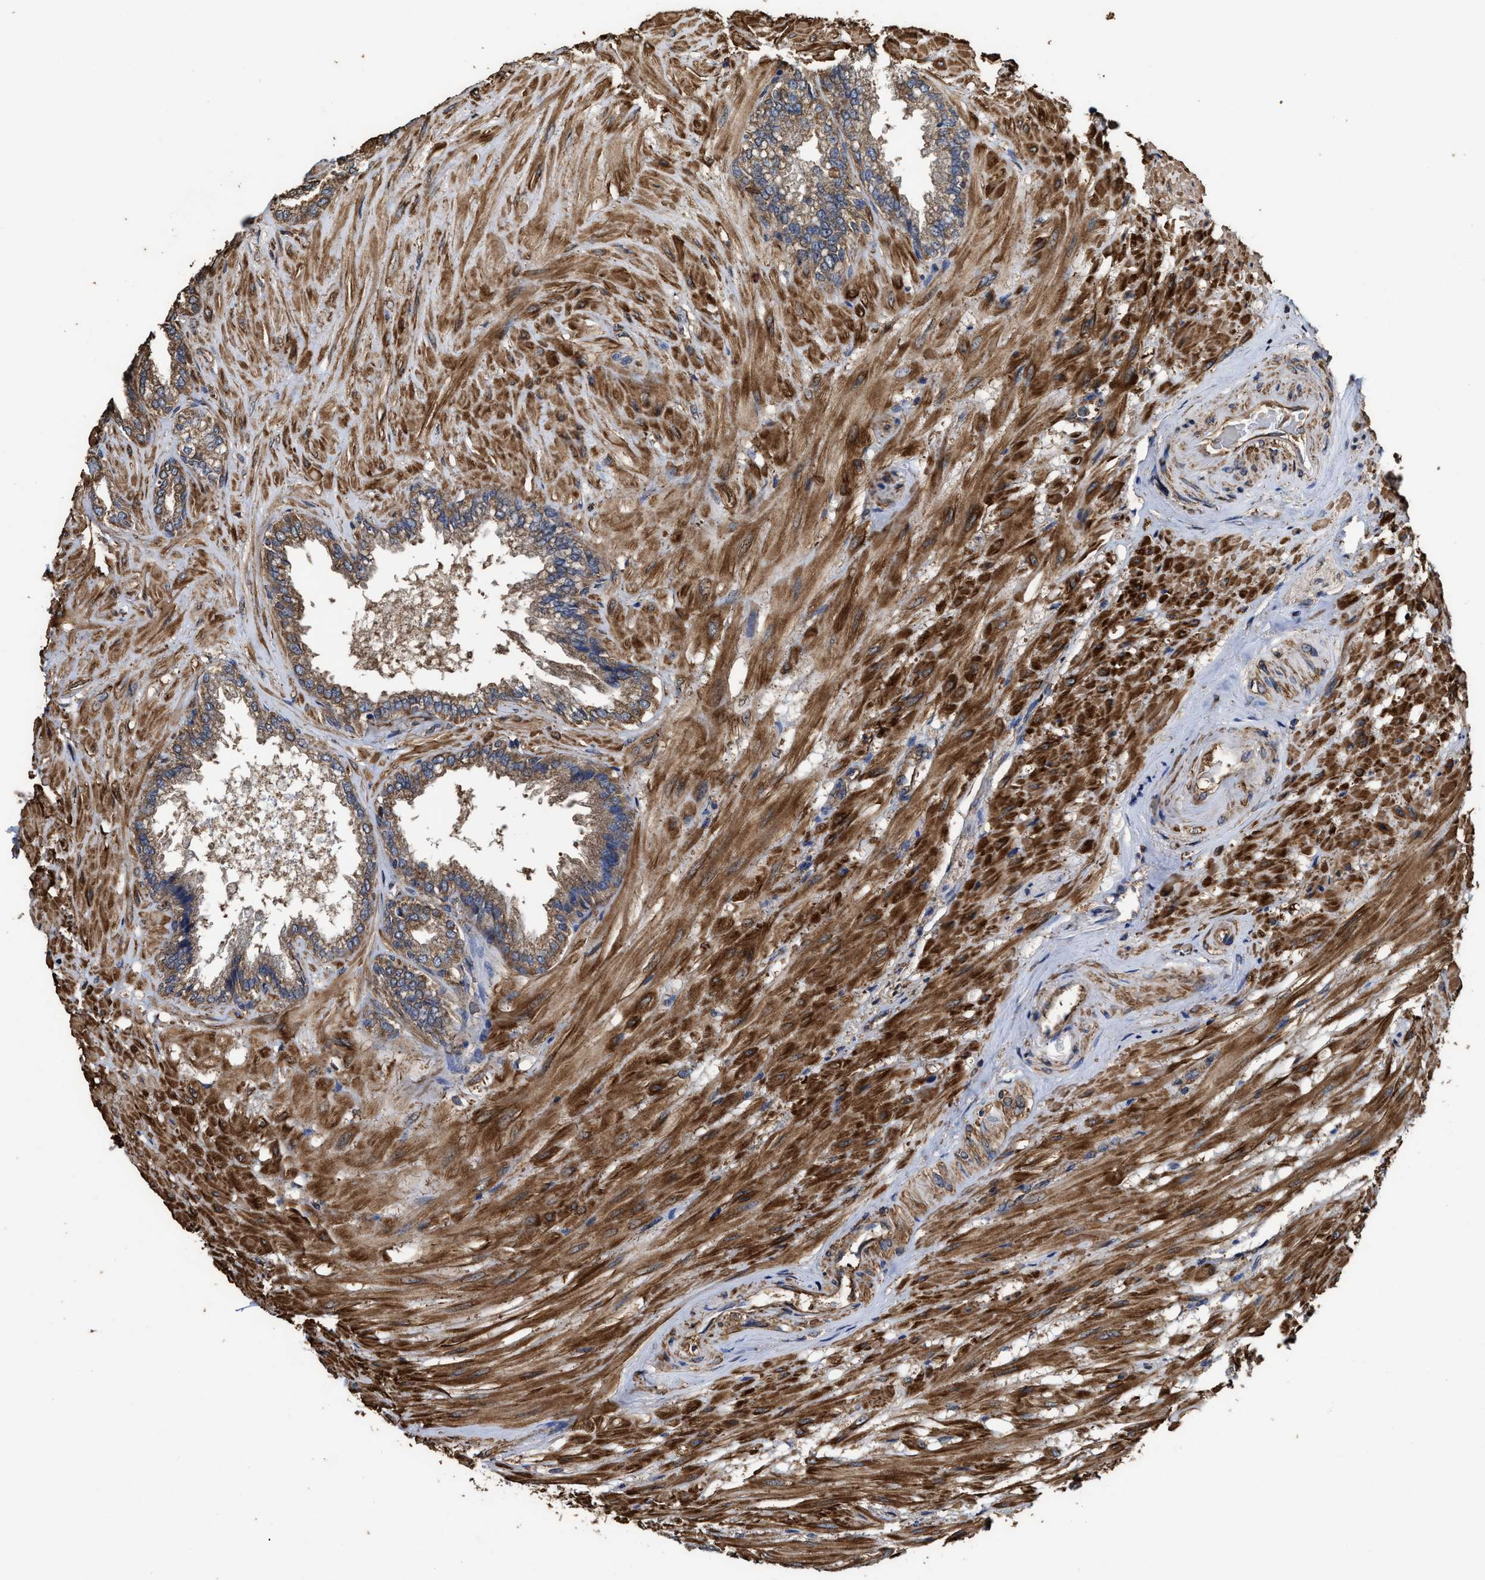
{"staining": {"intensity": "moderate", "quantity": ">75%", "location": "cytoplasmic/membranous"}, "tissue": "seminal vesicle", "cell_type": "Glandular cells", "image_type": "normal", "snomed": [{"axis": "morphology", "description": "Normal tissue, NOS"}, {"axis": "topography", "description": "Seminal veicle"}], "caption": "Protein expression by immunohistochemistry (IHC) displays moderate cytoplasmic/membranous positivity in approximately >75% of glandular cells in benign seminal vesicle.", "gene": "SFXN4", "patient": {"sex": "male", "age": 46}}